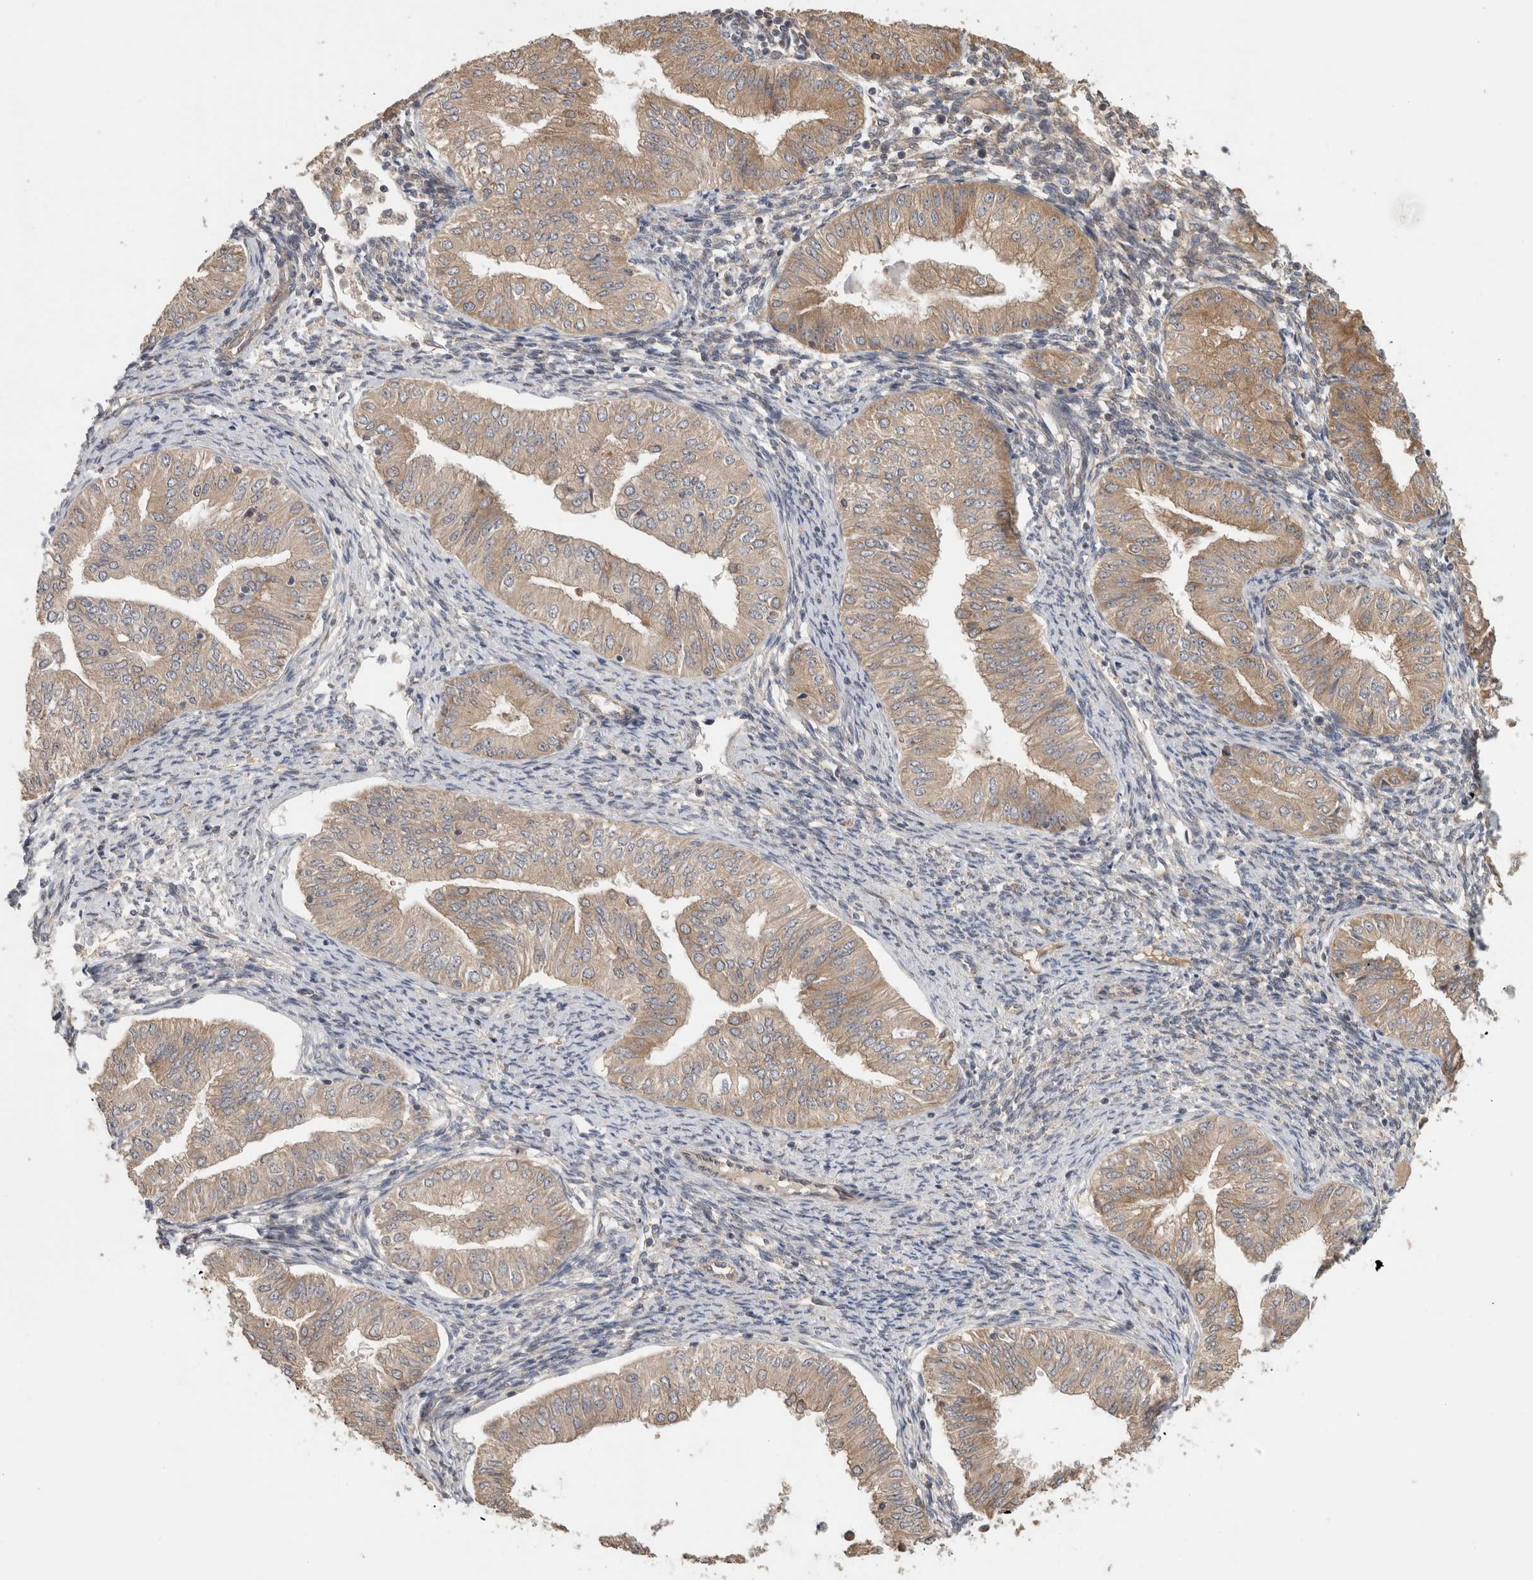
{"staining": {"intensity": "weak", "quantity": "25%-75%", "location": "cytoplasmic/membranous"}, "tissue": "endometrial cancer", "cell_type": "Tumor cells", "image_type": "cancer", "snomed": [{"axis": "morphology", "description": "Normal tissue, NOS"}, {"axis": "morphology", "description": "Adenocarcinoma, NOS"}, {"axis": "topography", "description": "Endometrium"}], "caption": "High-power microscopy captured an immunohistochemistry histopathology image of endometrial cancer (adenocarcinoma), revealing weak cytoplasmic/membranous expression in approximately 25%-75% of tumor cells. Using DAB (3,3'-diaminobenzidine) (brown) and hematoxylin (blue) stains, captured at high magnification using brightfield microscopy.", "gene": "PUM1", "patient": {"sex": "female", "age": 53}}